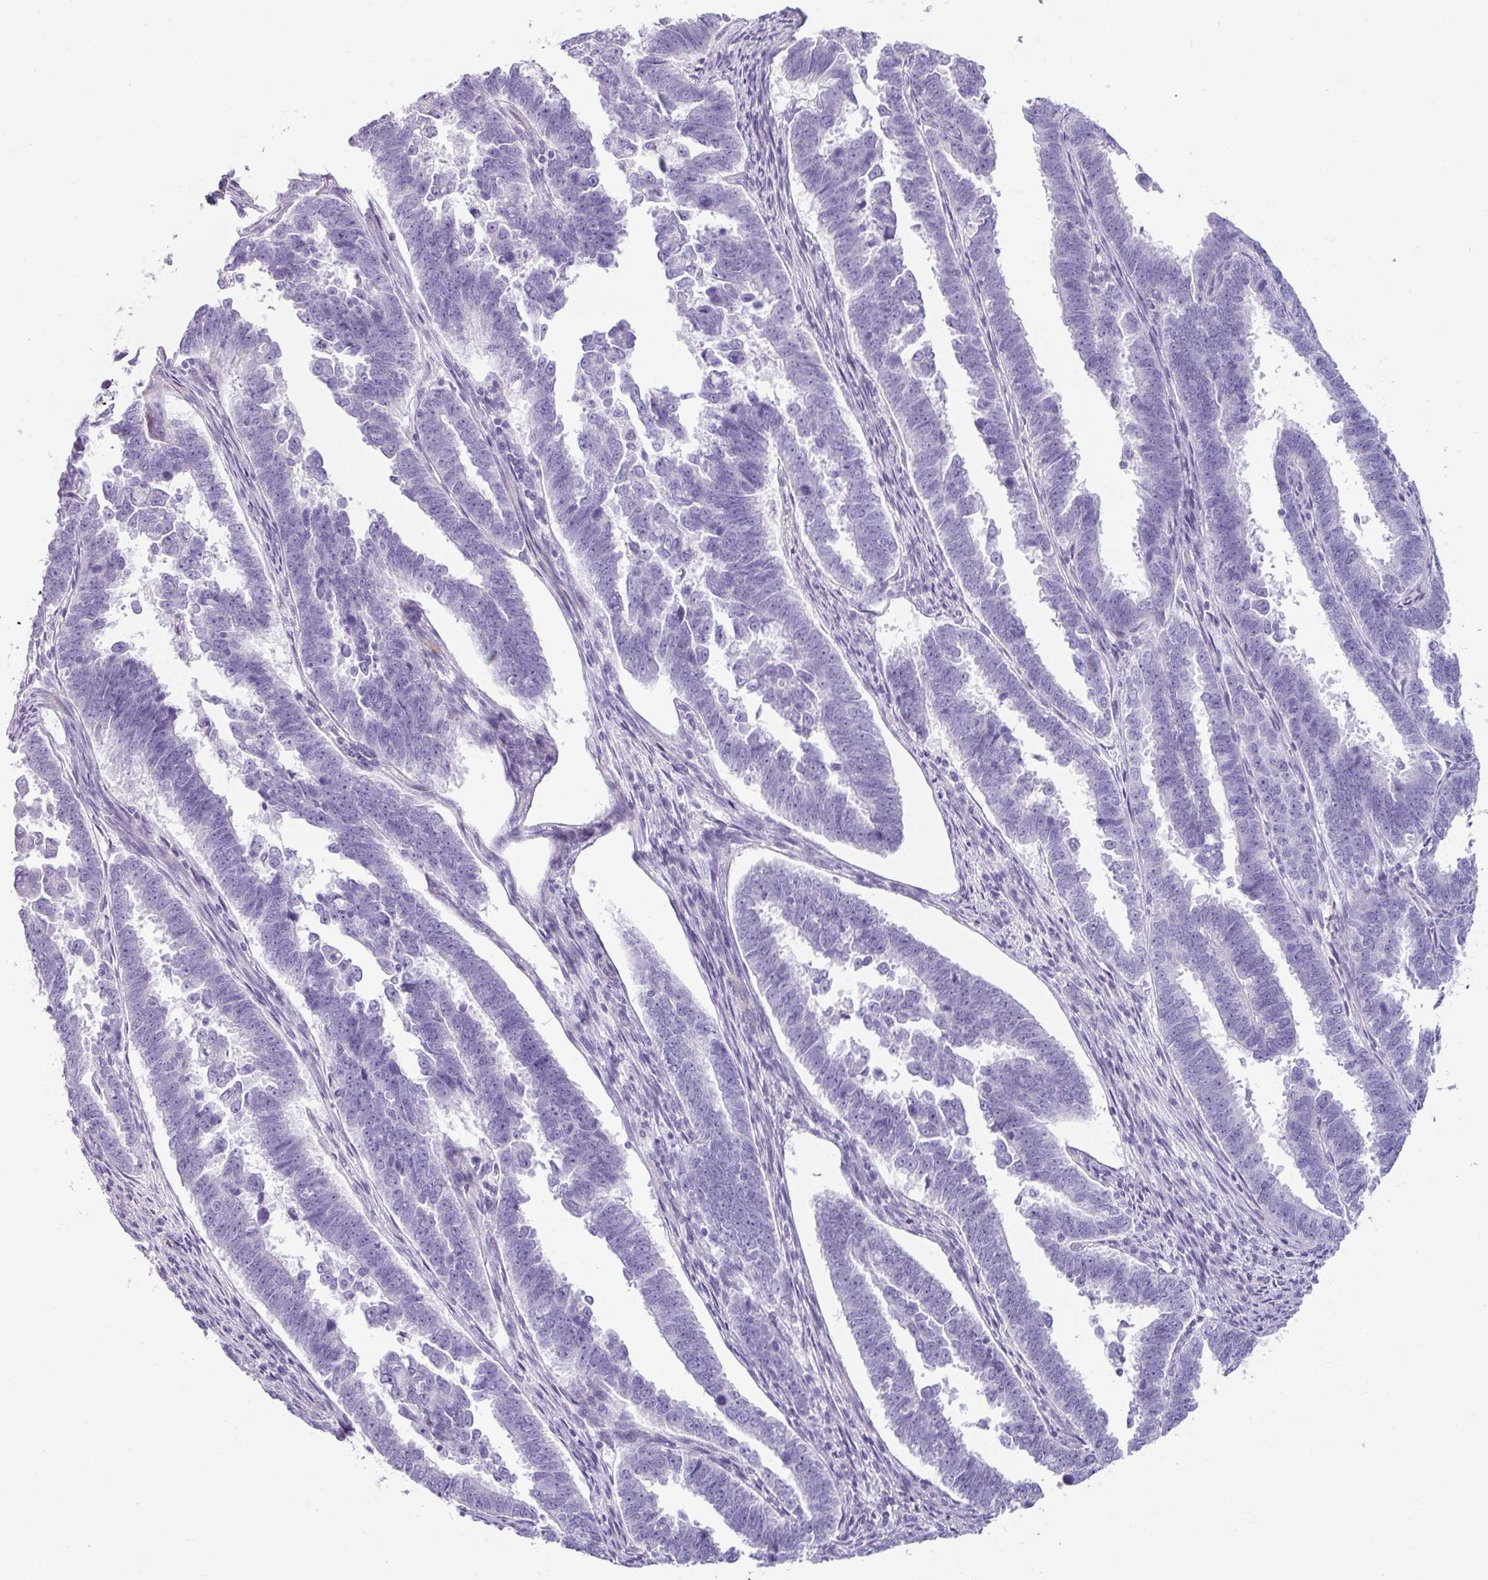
{"staining": {"intensity": "negative", "quantity": "none", "location": "none"}, "tissue": "endometrial cancer", "cell_type": "Tumor cells", "image_type": "cancer", "snomed": [{"axis": "morphology", "description": "Adenocarcinoma, NOS"}, {"axis": "topography", "description": "Endometrium"}], "caption": "Immunohistochemistry photomicrograph of endometrial cancer stained for a protein (brown), which displays no staining in tumor cells.", "gene": "VCY1B", "patient": {"sex": "female", "age": 75}}